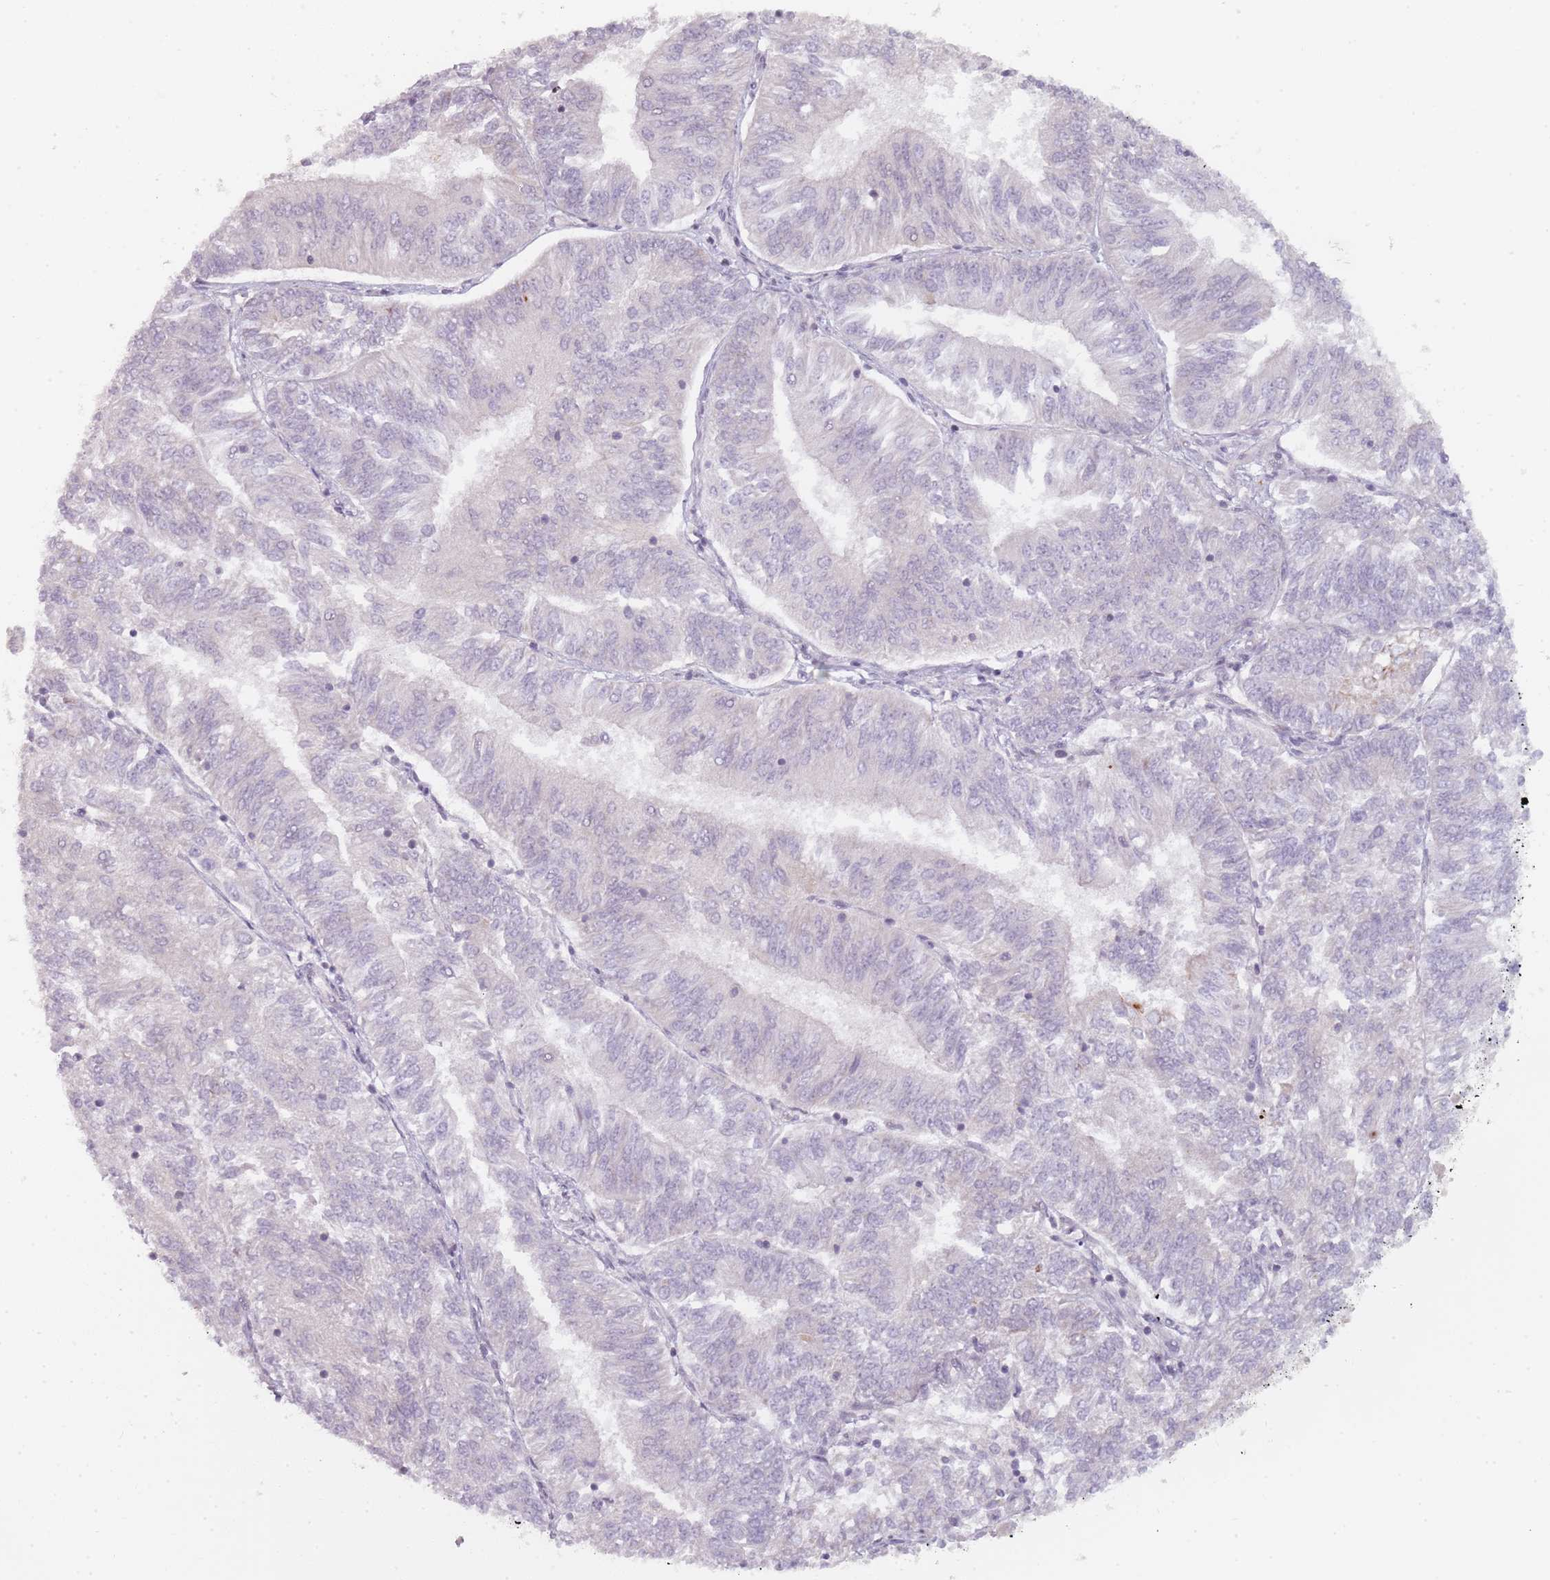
{"staining": {"intensity": "negative", "quantity": "none", "location": "none"}, "tissue": "endometrial cancer", "cell_type": "Tumor cells", "image_type": "cancer", "snomed": [{"axis": "morphology", "description": "Adenocarcinoma, NOS"}, {"axis": "topography", "description": "Endometrium"}], "caption": "This is a micrograph of immunohistochemistry staining of endometrial cancer (adenocarcinoma), which shows no expression in tumor cells.", "gene": "RPS6KA2", "patient": {"sex": "female", "age": 58}}